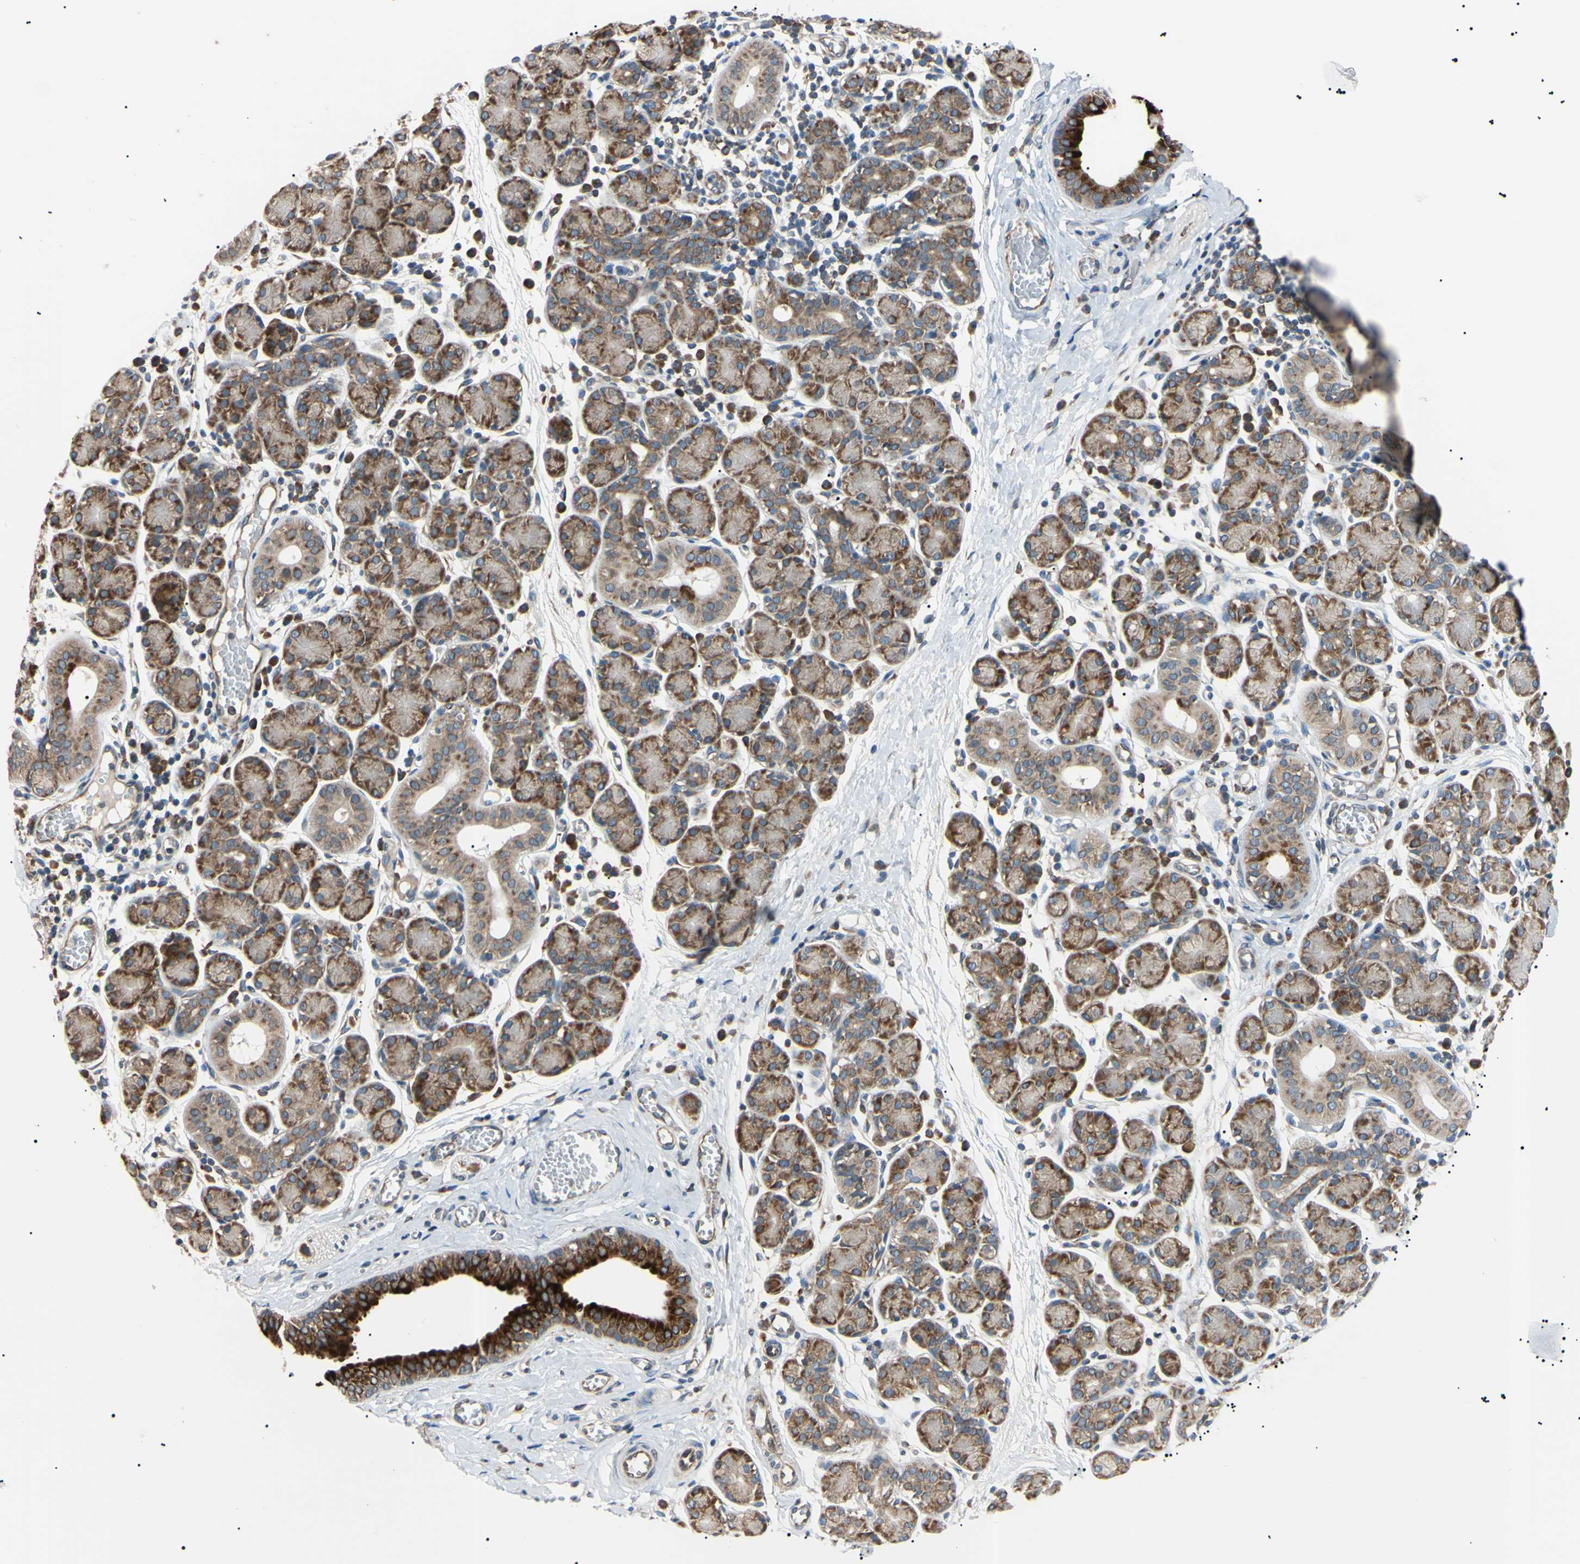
{"staining": {"intensity": "moderate", "quantity": ">75%", "location": "cytoplasmic/membranous"}, "tissue": "salivary gland", "cell_type": "Glandular cells", "image_type": "normal", "snomed": [{"axis": "morphology", "description": "Normal tissue, NOS"}, {"axis": "morphology", "description": "Inflammation, NOS"}, {"axis": "topography", "description": "Lymph node"}, {"axis": "topography", "description": "Salivary gland"}], "caption": "An image of salivary gland stained for a protein exhibits moderate cytoplasmic/membranous brown staining in glandular cells.", "gene": "VAPA", "patient": {"sex": "male", "age": 3}}